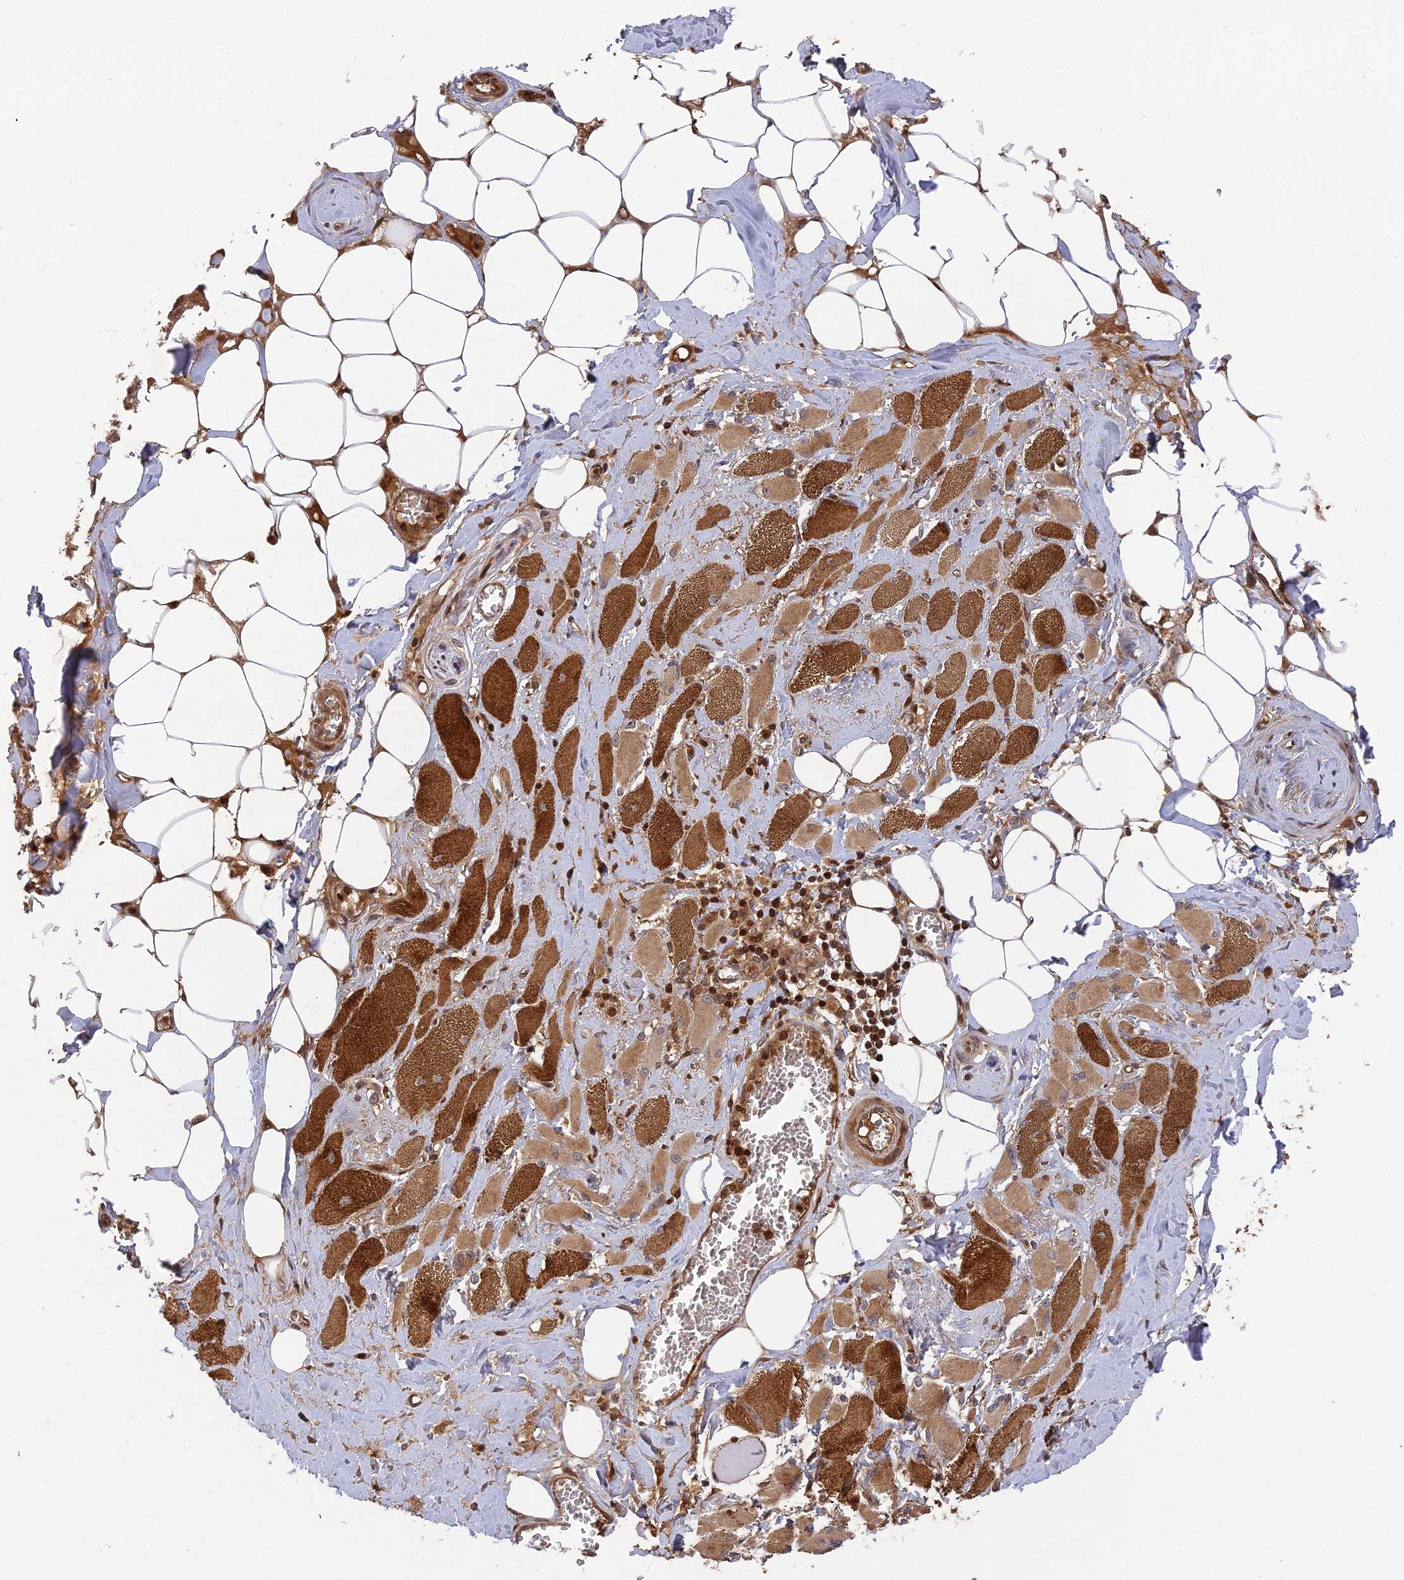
{"staining": {"intensity": "strong", "quantity": ">75%", "location": "cytoplasmic/membranous"}, "tissue": "skeletal muscle", "cell_type": "Myocytes", "image_type": "normal", "snomed": [{"axis": "morphology", "description": "Normal tissue, NOS"}, {"axis": "morphology", "description": "Basal cell carcinoma"}, {"axis": "topography", "description": "Skeletal muscle"}], "caption": "Protein expression analysis of normal human skeletal muscle reveals strong cytoplasmic/membranous positivity in about >75% of myocytes.", "gene": "TMUB2", "patient": {"sex": "female", "age": 64}}